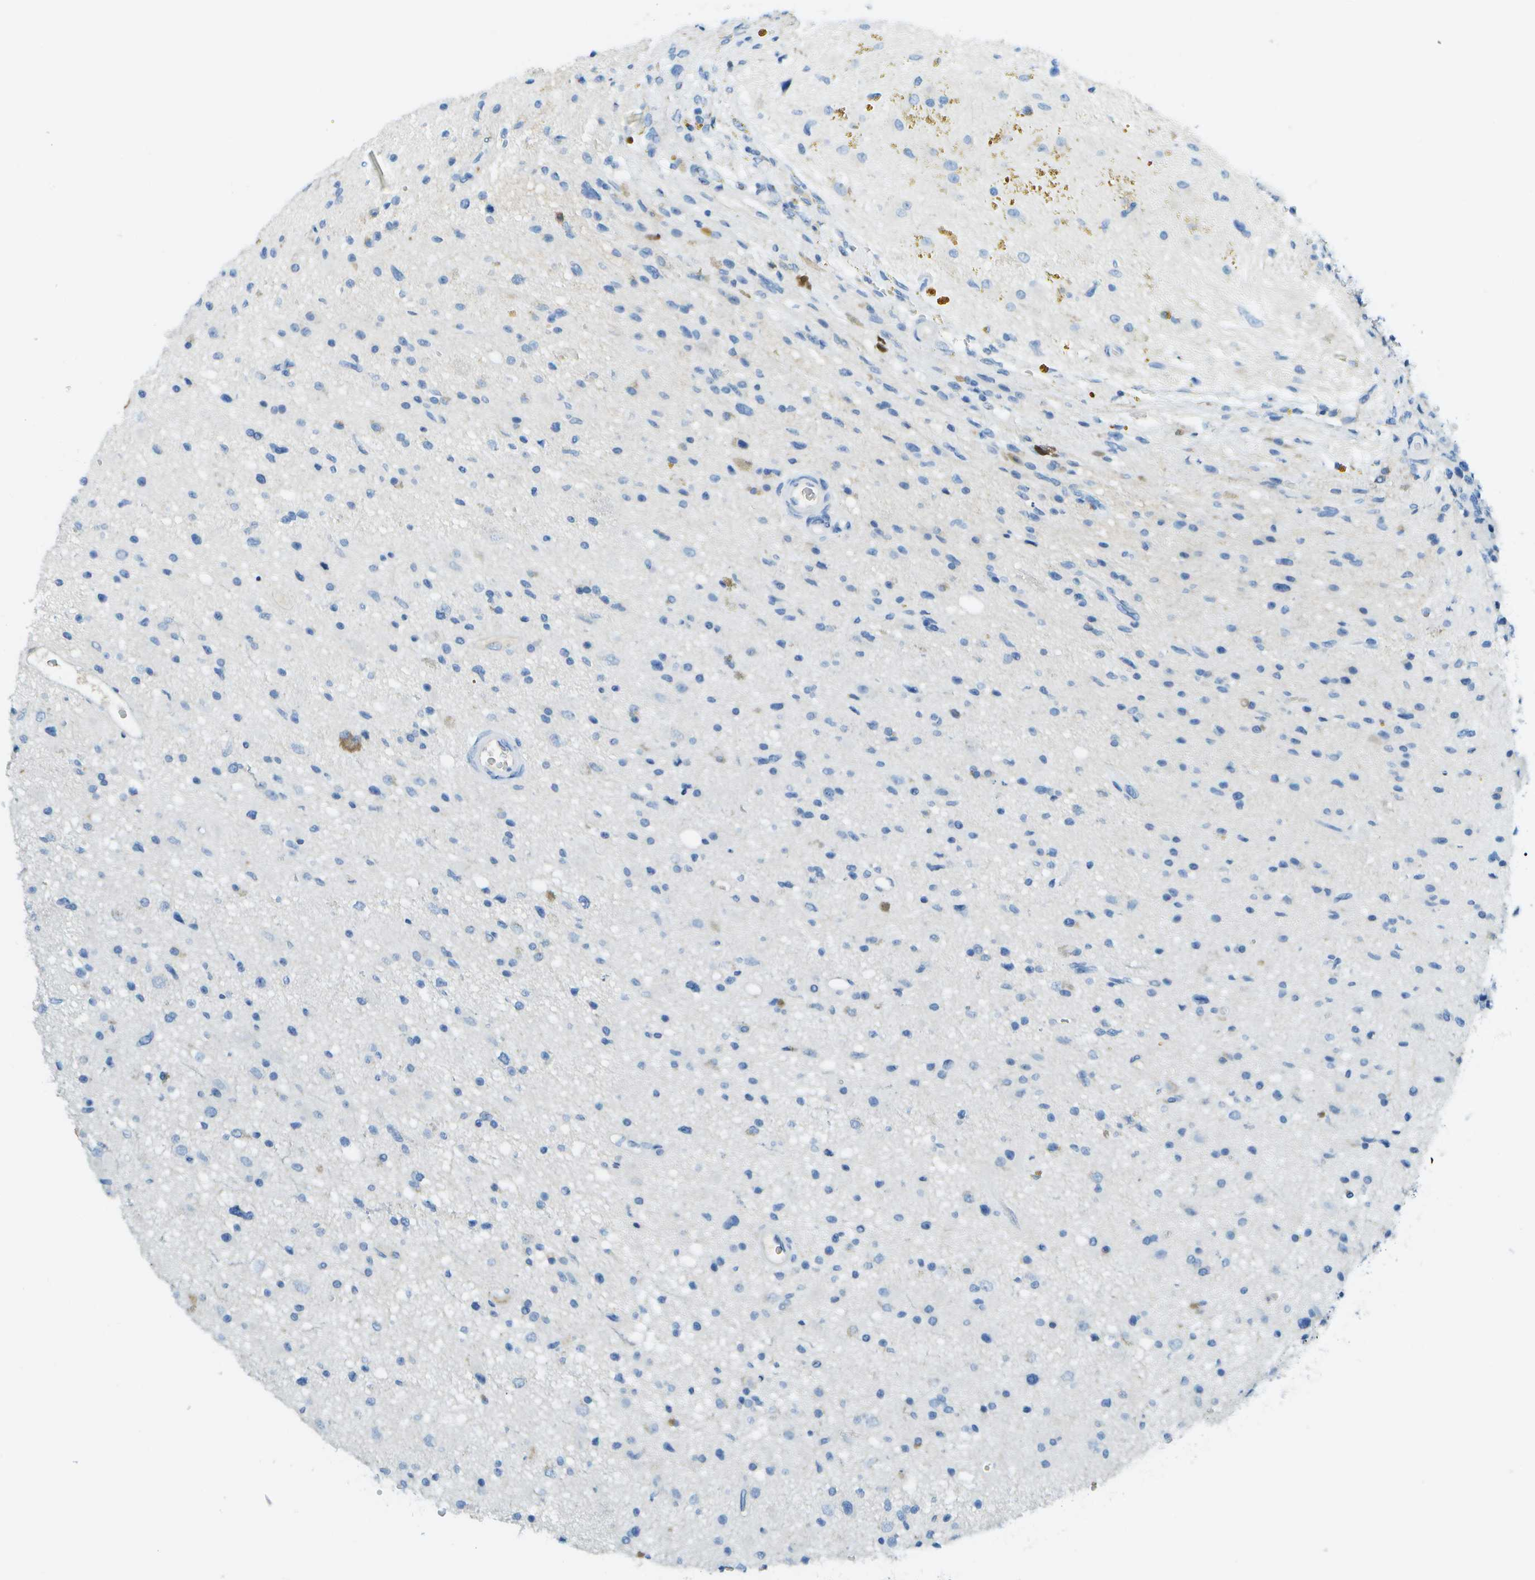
{"staining": {"intensity": "negative", "quantity": "none", "location": "none"}, "tissue": "glioma", "cell_type": "Tumor cells", "image_type": "cancer", "snomed": [{"axis": "morphology", "description": "Glioma, malignant, High grade"}, {"axis": "topography", "description": "Brain"}], "caption": "This is an IHC micrograph of glioma. There is no expression in tumor cells.", "gene": "C1S", "patient": {"sex": "male", "age": 33}}